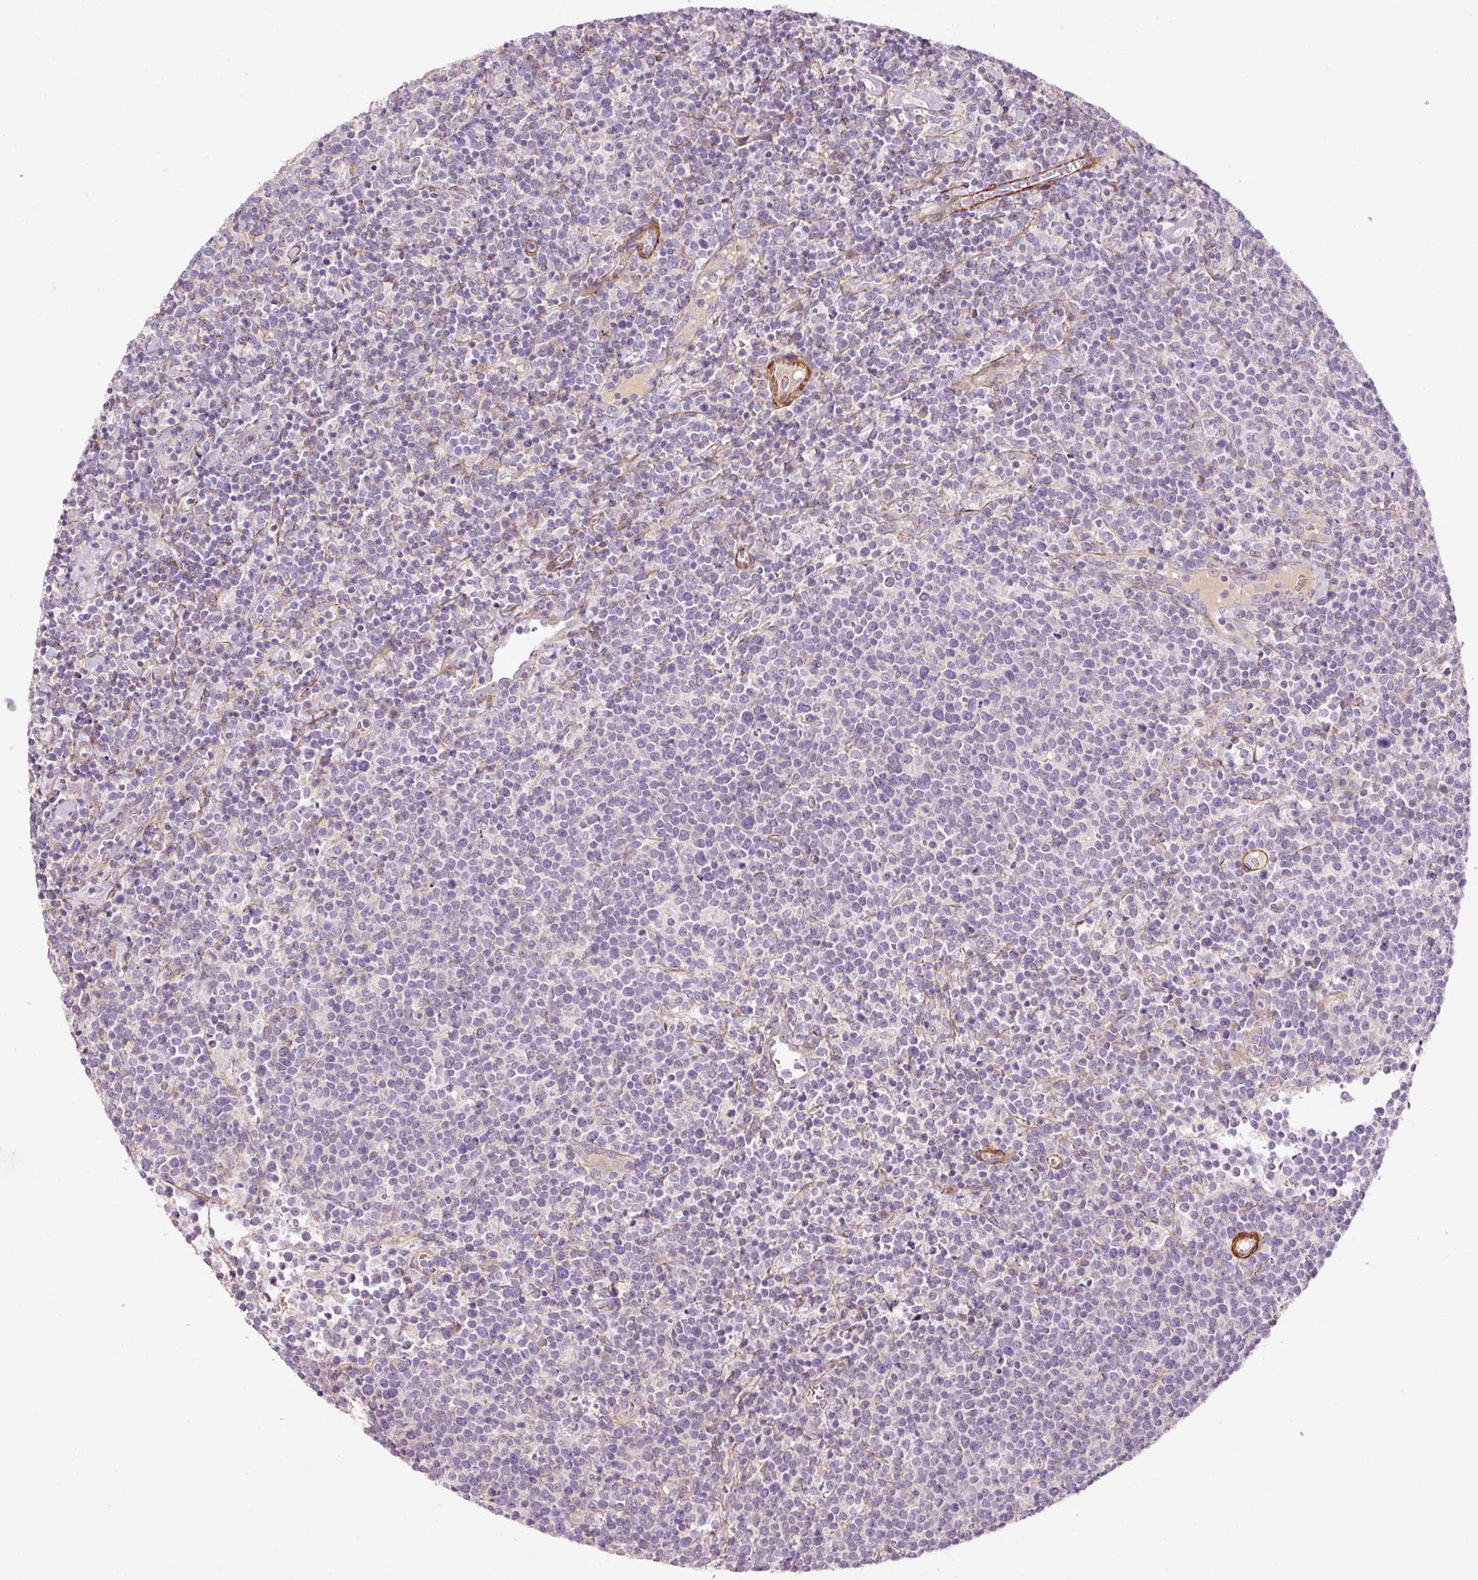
{"staining": {"intensity": "negative", "quantity": "none", "location": "none"}, "tissue": "lymphoma", "cell_type": "Tumor cells", "image_type": "cancer", "snomed": [{"axis": "morphology", "description": "Malignant lymphoma, non-Hodgkin's type, High grade"}, {"axis": "topography", "description": "Lymph node"}], "caption": "IHC of lymphoma demonstrates no staining in tumor cells. The staining is performed using DAB (3,3'-diaminobenzidine) brown chromogen with nuclei counter-stained in using hematoxylin.", "gene": "ANKRD20A1", "patient": {"sex": "male", "age": 61}}